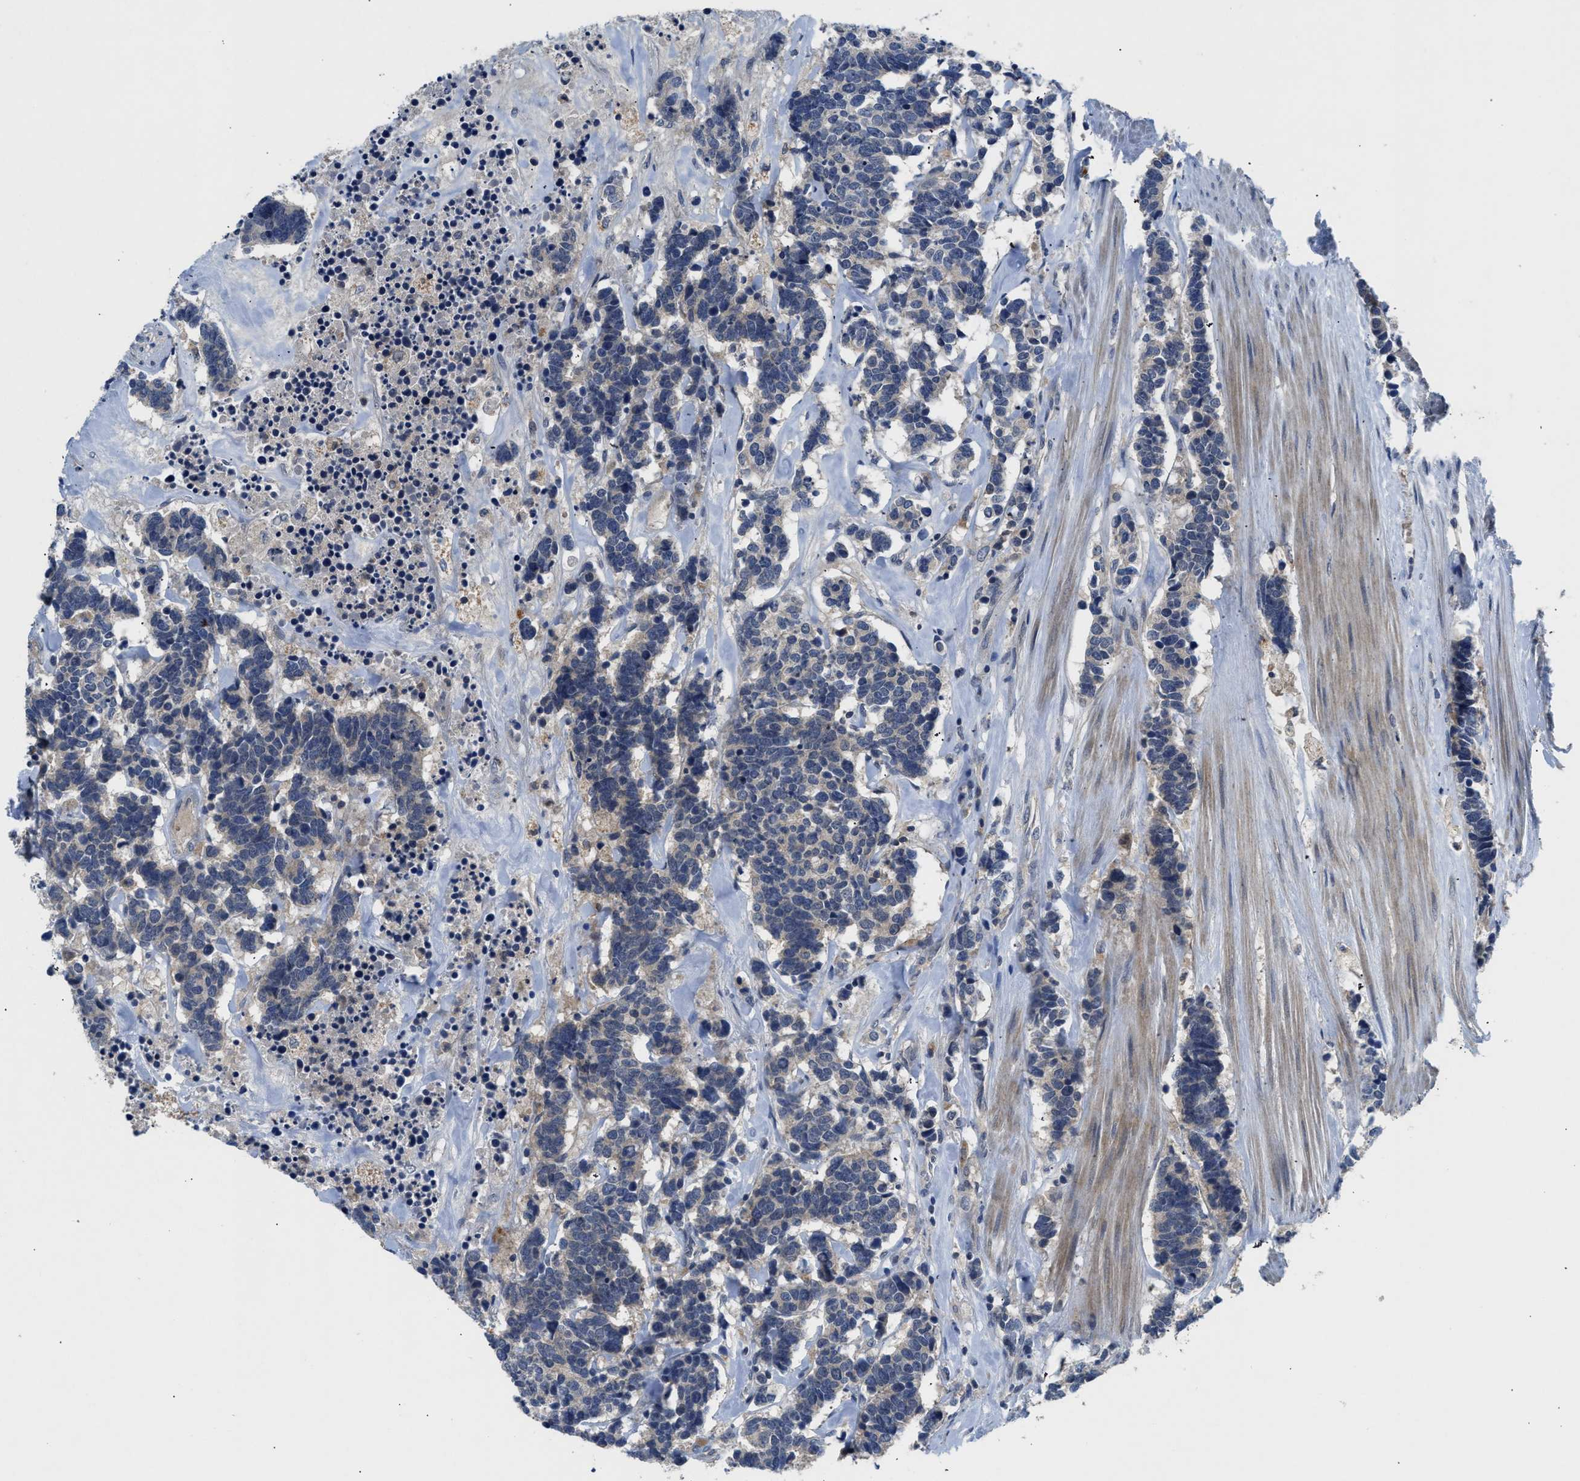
{"staining": {"intensity": "weak", "quantity": "<25%", "location": "cytoplasmic/membranous"}, "tissue": "carcinoid", "cell_type": "Tumor cells", "image_type": "cancer", "snomed": [{"axis": "morphology", "description": "Carcinoma, NOS"}, {"axis": "morphology", "description": "Carcinoid, malignant, NOS"}, {"axis": "topography", "description": "Urinary bladder"}], "caption": "Protein analysis of carcinoid demonstrates no significant positivity in tumor cells. (Stains: DAB (3,3'-diaminobenzidine) immunohistochemistry with hematoxylin counter stain, Microscopy: brightfield microscopy at high magnification).", "gene": "PDE7A", "patient": {"sex": "male", "age": 57}}